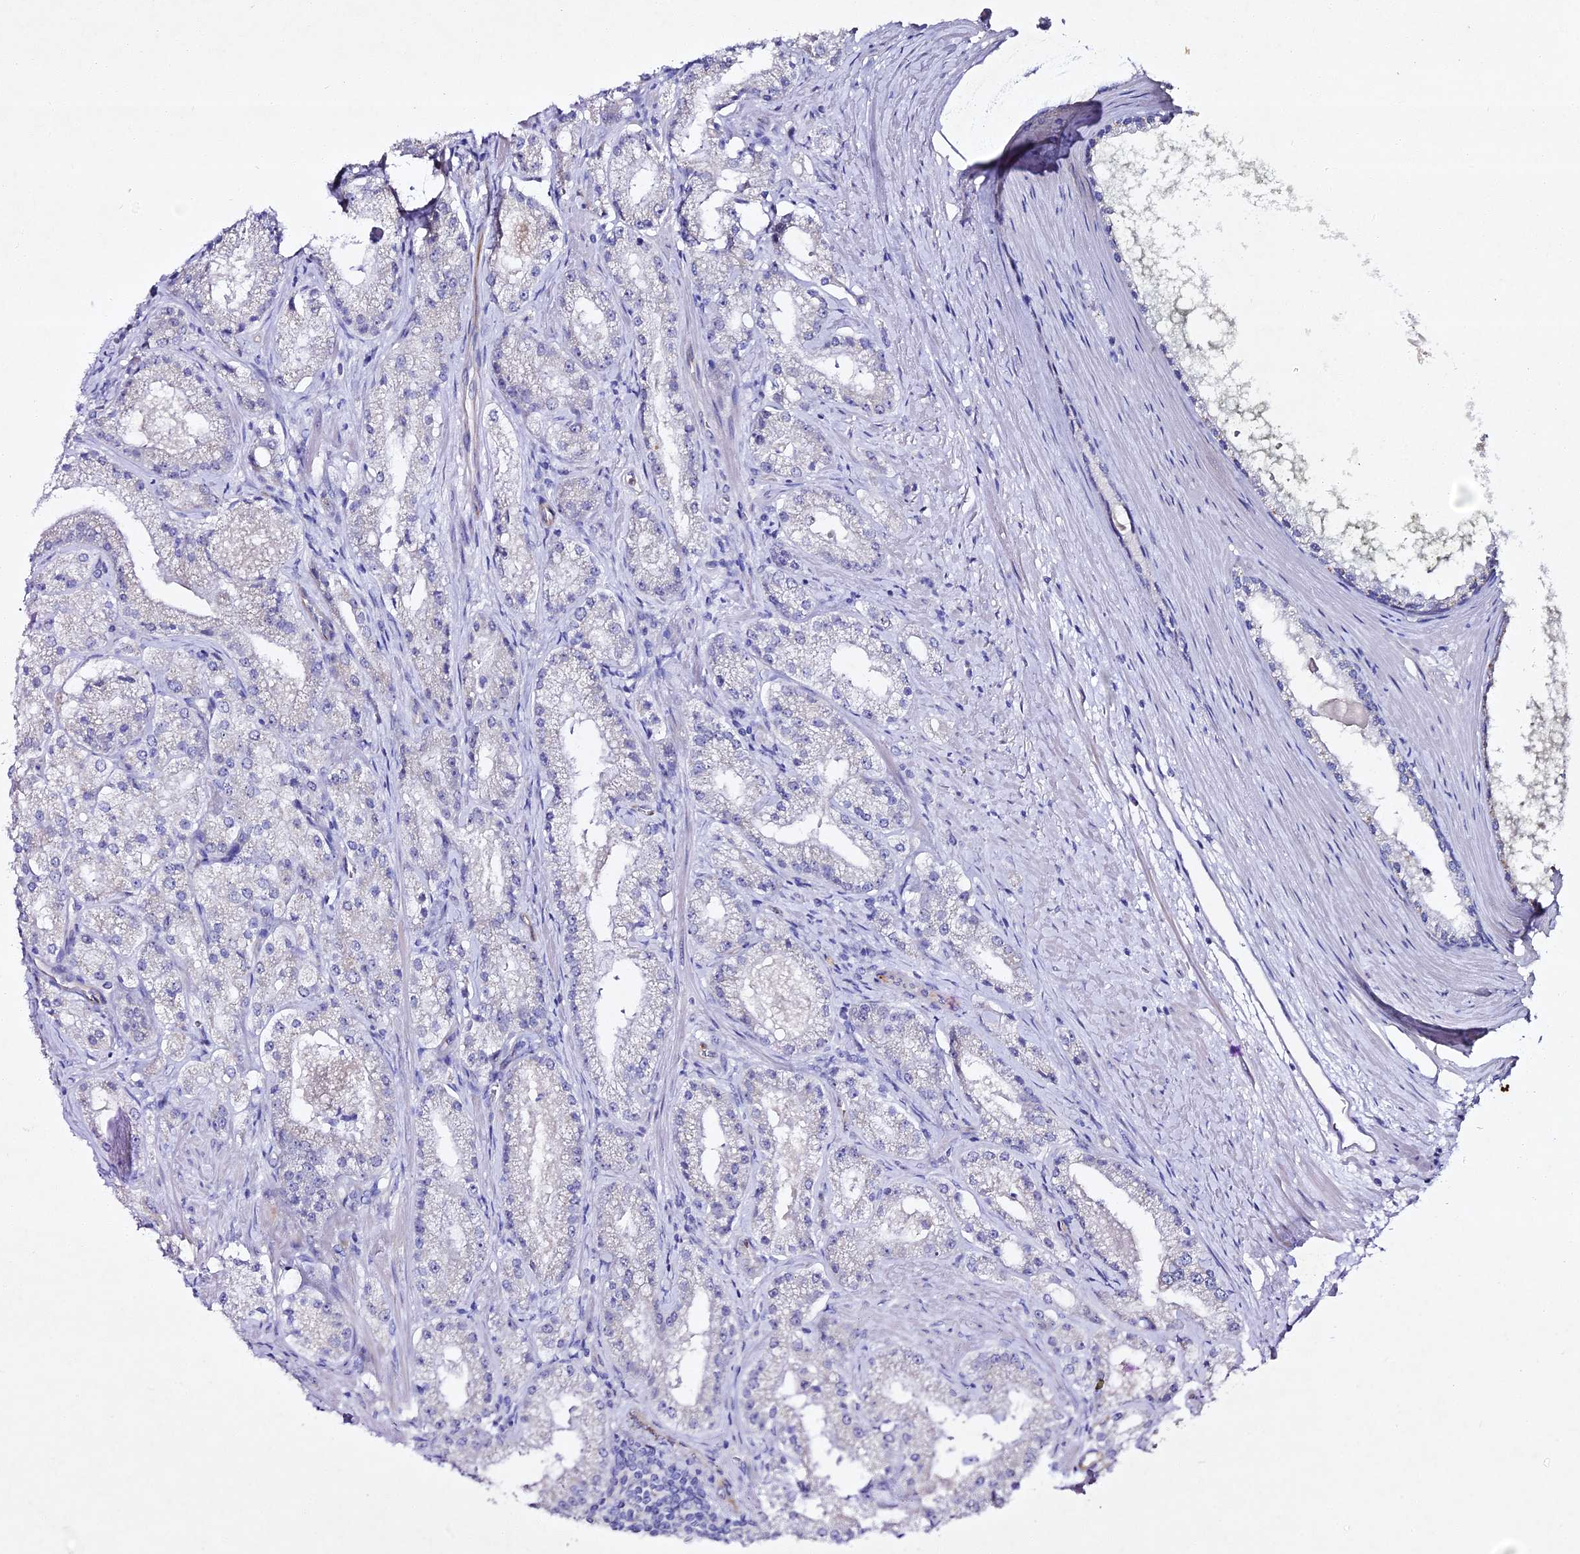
{"staining": {"intensity": "negative", "quantity": "none", "location": "none"}, "tissue": "prostate cancer", "cell_type": "Tumor cells", "image_type": "cancer", "snomed": [{"axis": "morphology", "description": "Adenocarcinoma, Low grade"}, {"axis": "topography", "description": "Prostate"}], "caption": "A micrograph of prostate cancer stained for a protein demonstrates no brown staining in tumor cells.", "gene": "ALPG", "patient": {"sex": "male", "age": 69}}